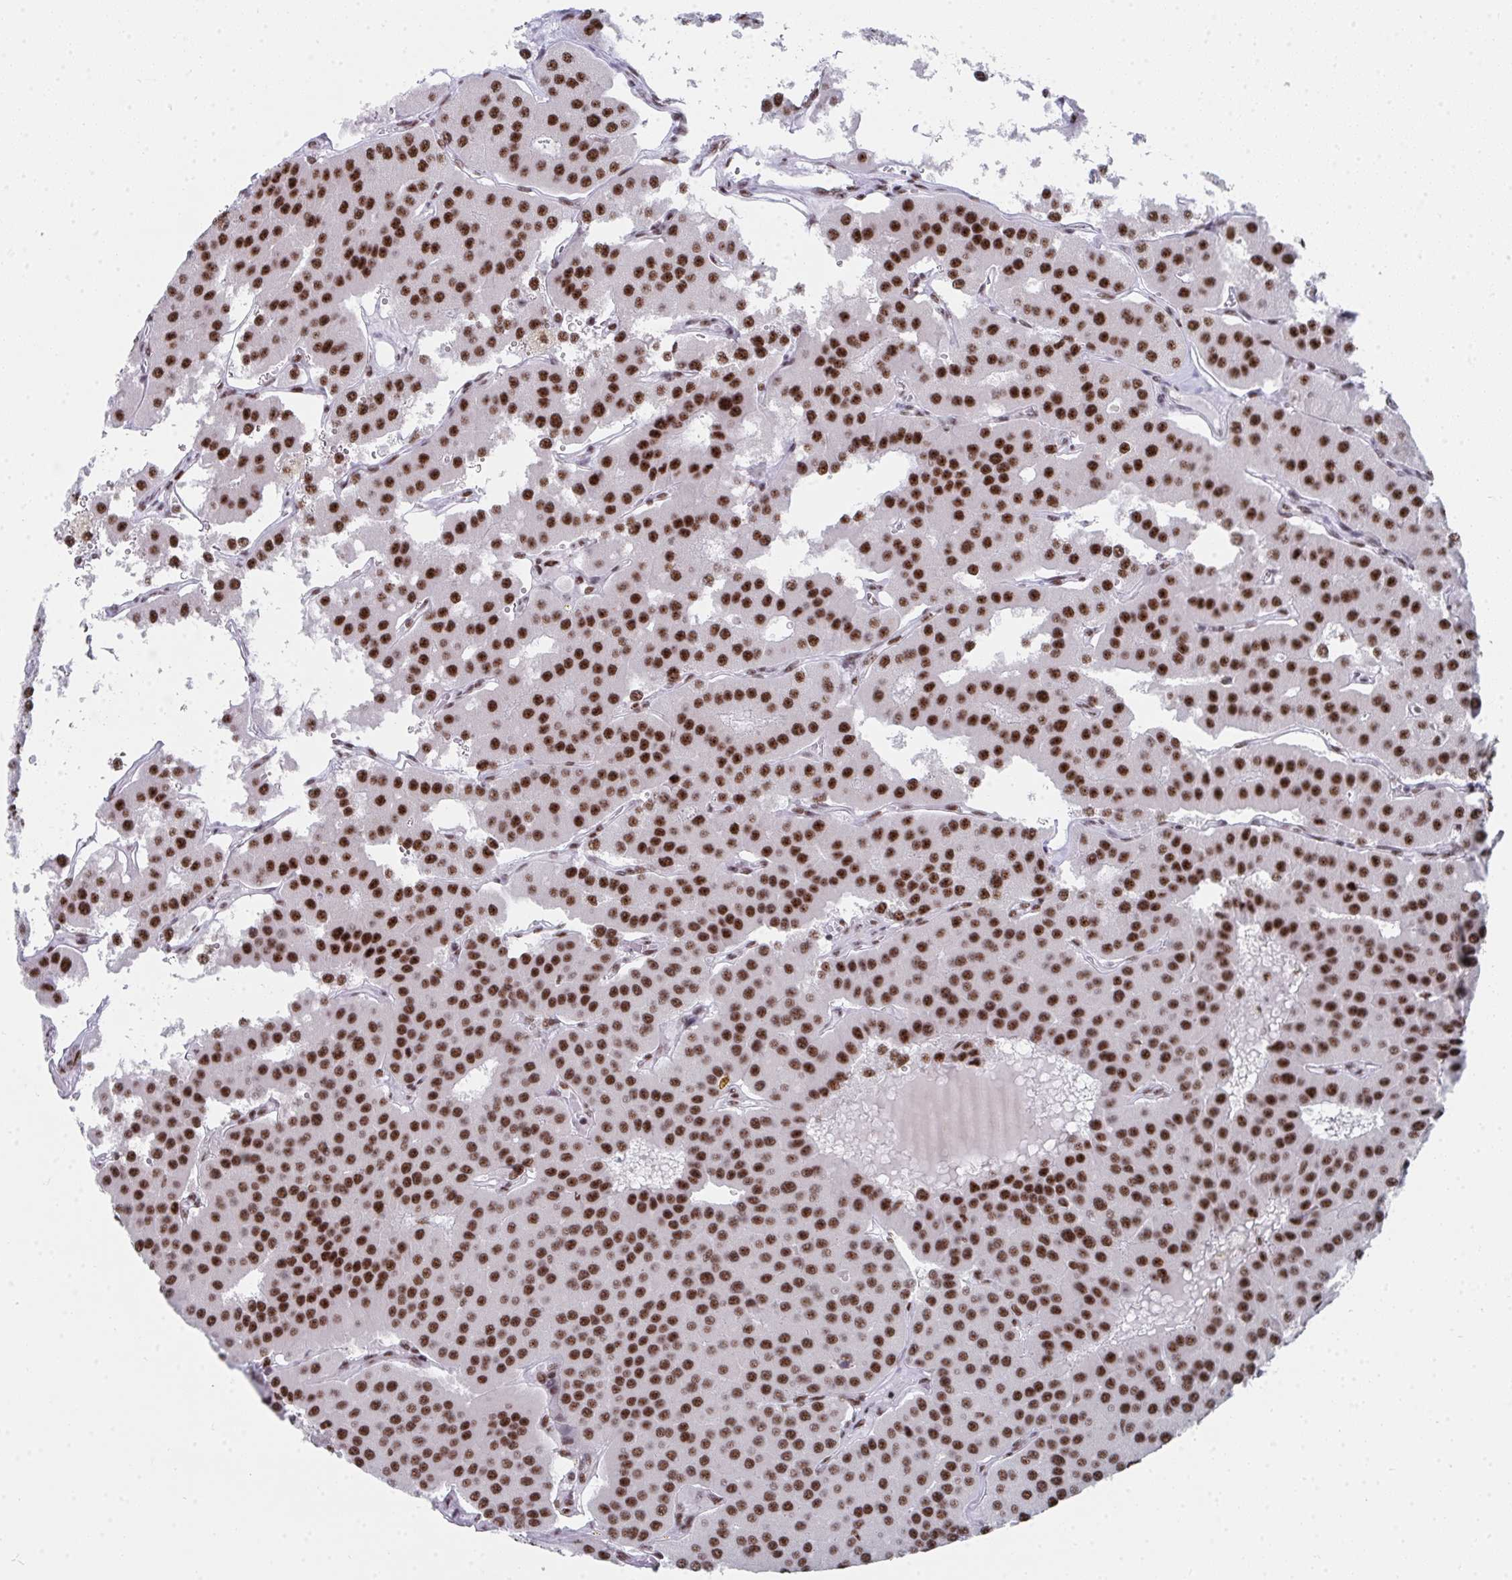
{"staining": {"intensity": "strong", "quantity": ">75%", "location": "nuclear"}, "tissue": "parathyroid gland", "cell_type": "Glandular cells", "image_type": "normal", "snomed": [{"axis": "morphology", "description": "Normal tissue, NOS"}, {"axis": "morphology", "description": "Adenoma, NOS"}, {"axis": "topography", "description": "Parathyroid gland"}], "caption": "Immunohistochemistry micrograph of normal parathyroid gland stained for a protein (brown), which displays high levels of strong nuclear positivity in about >75% of glandular cells.", "gene": "SNRNP70", "patient": {"sex": "female", "age": 86}}